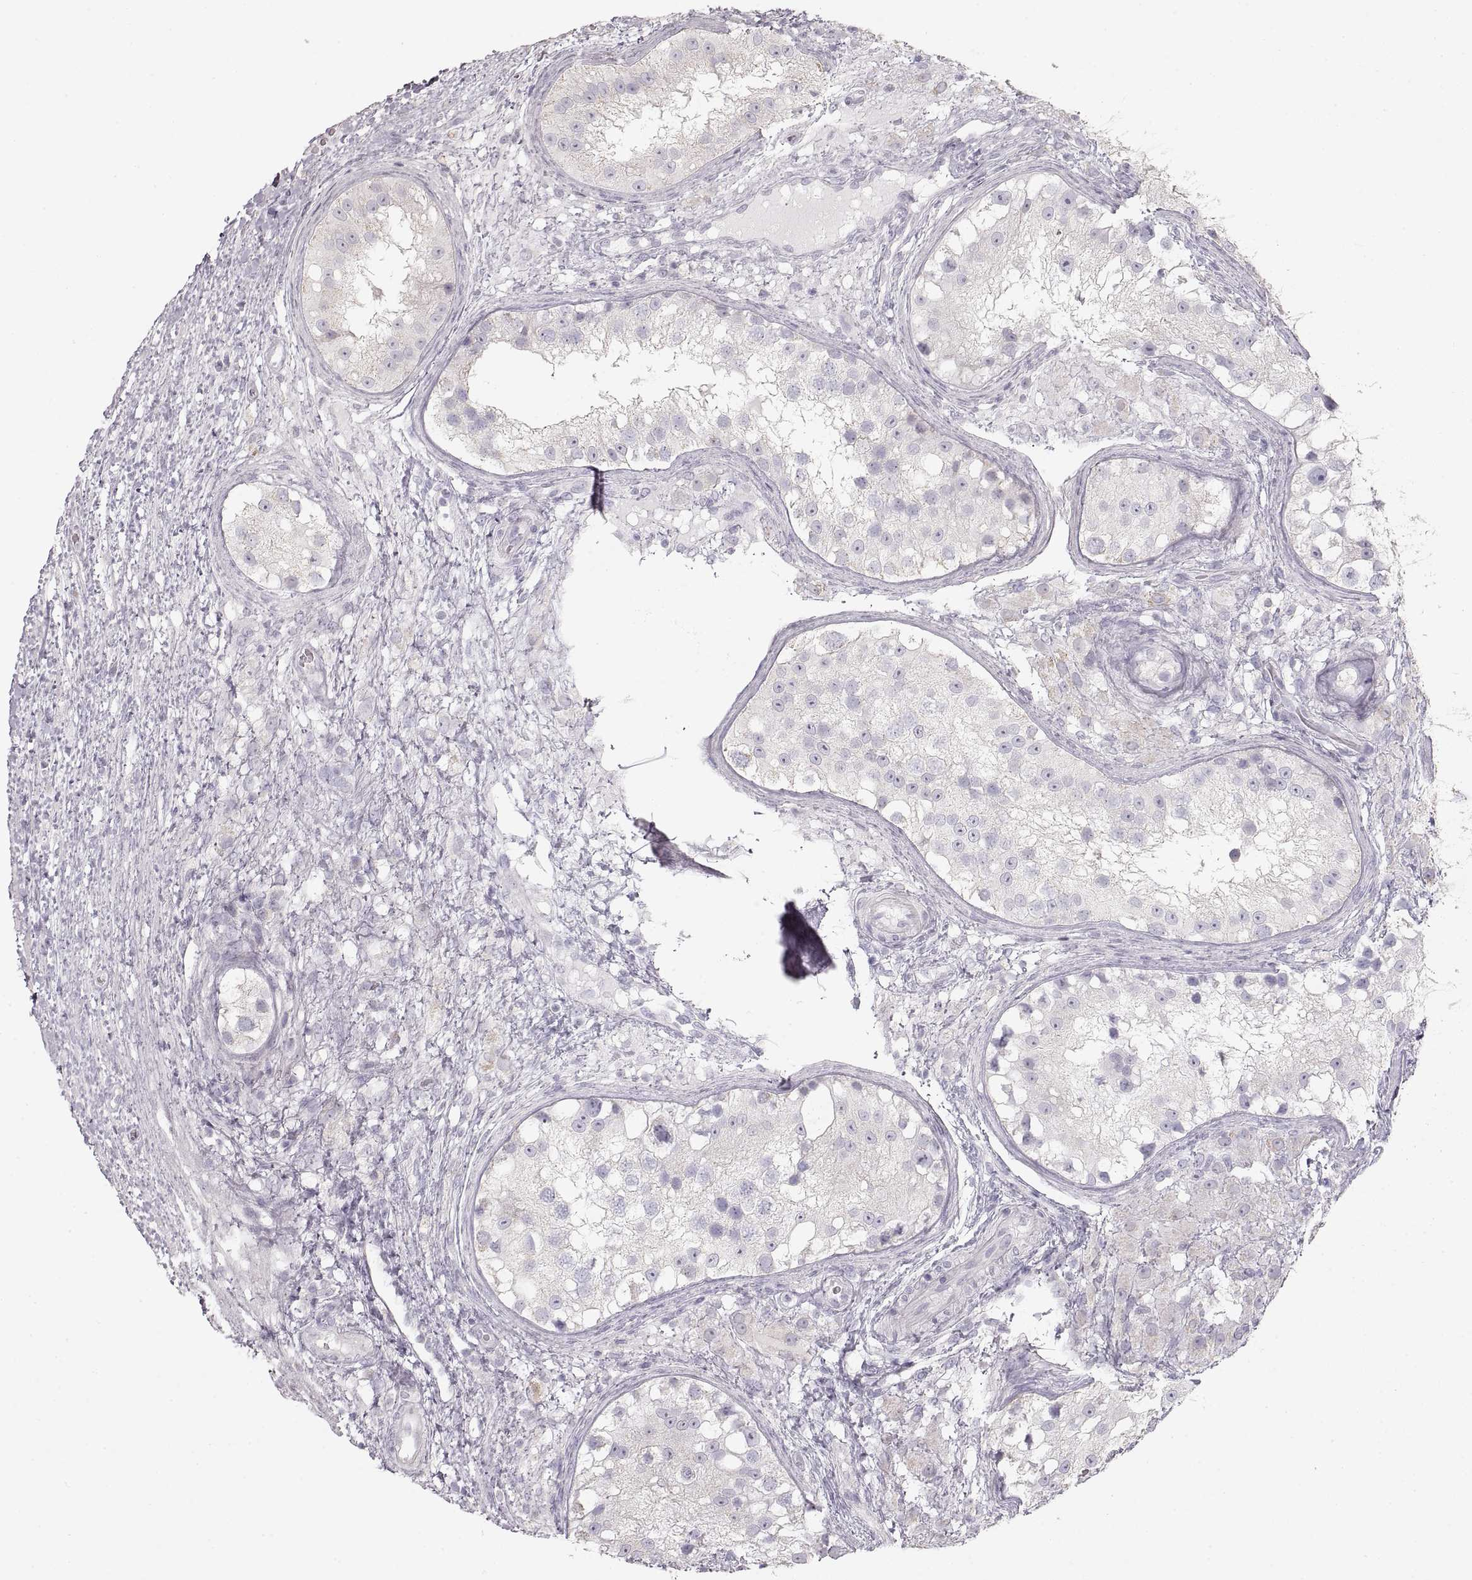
{"staining": {"intensity": "negative", "quantity": "none", "location": "none"}, "tissue": "testis cancer", "cell_type": "Tumor cells", "image_type": "cancer", "snomed": [{"axis": "morphology", "description": "Carcinoma, Embryonal, NOS"}, {"axis": "topography", "description": "Testis"}], "caption": "DAB (3,3'-diaminobenzidine) immunohistochemical staining of testis cancer shows no significant staining in tumor cells.", "gene": "ZP3", "patient": {"sex": "male", "age": 24}}